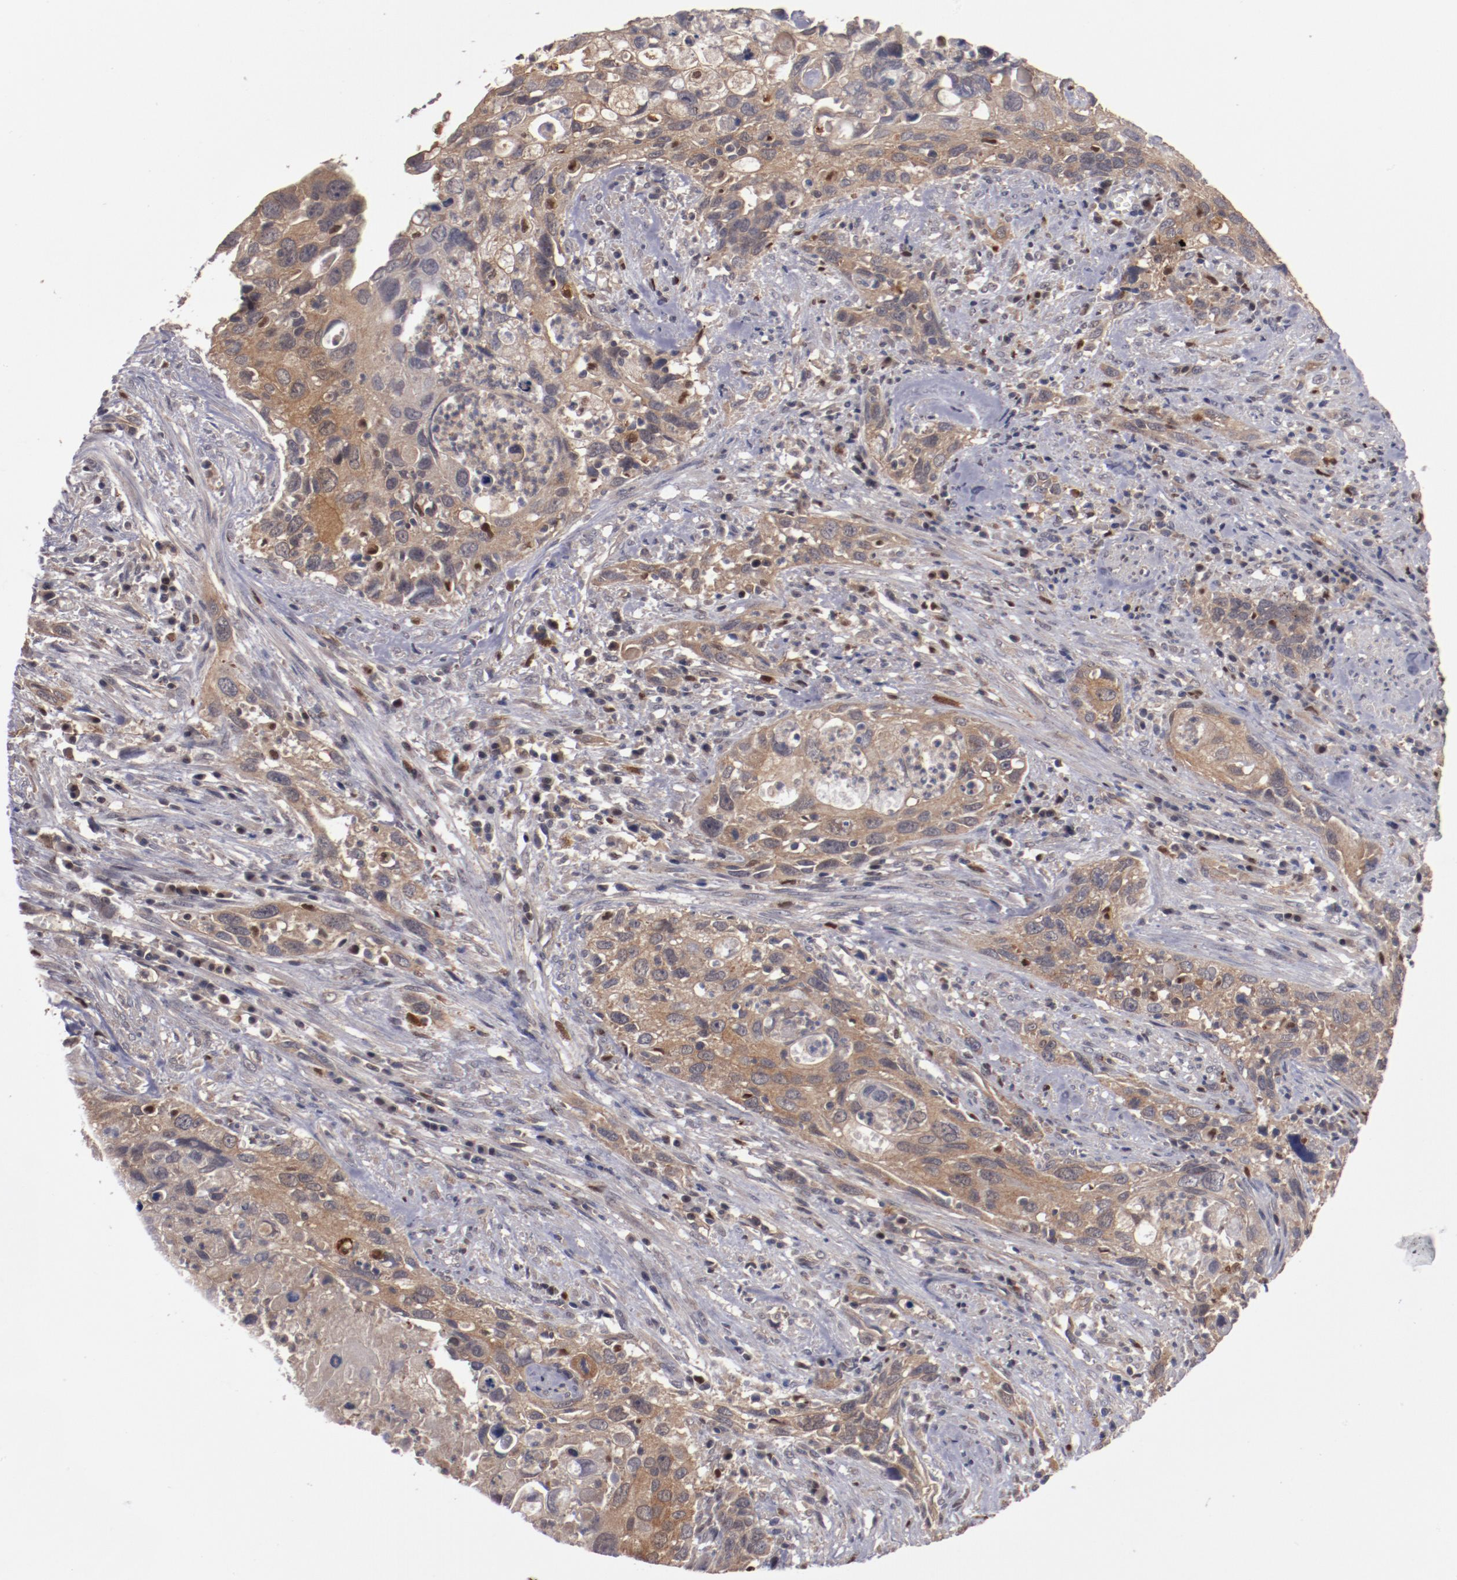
{"staining": {"intensity": "moderate", "quantity": ">75%", "location": "cytoplasmic/membranous"}, "tissue": "urothelial cancer", "cell_type": "Tumor cells", "image_type": "cancer", "snomed": [{"axis": "morphology", "description": "Urothelial carcinoma, High grade"}, {"axis": "topography", "description": "Urinary bladder"}], "caption": "The histopathology image shows a brown stain indicating the presence of a protein in the cytoplasmic/membranous of tumor cells in urothelial carcinoma (high-grade). Immunohistochemistry (ihc) stains the protein of interest in brown and the nuclei are stained blue.", "gene": "DNAAF2", "patient": {"sex": "male", "age": 71}}